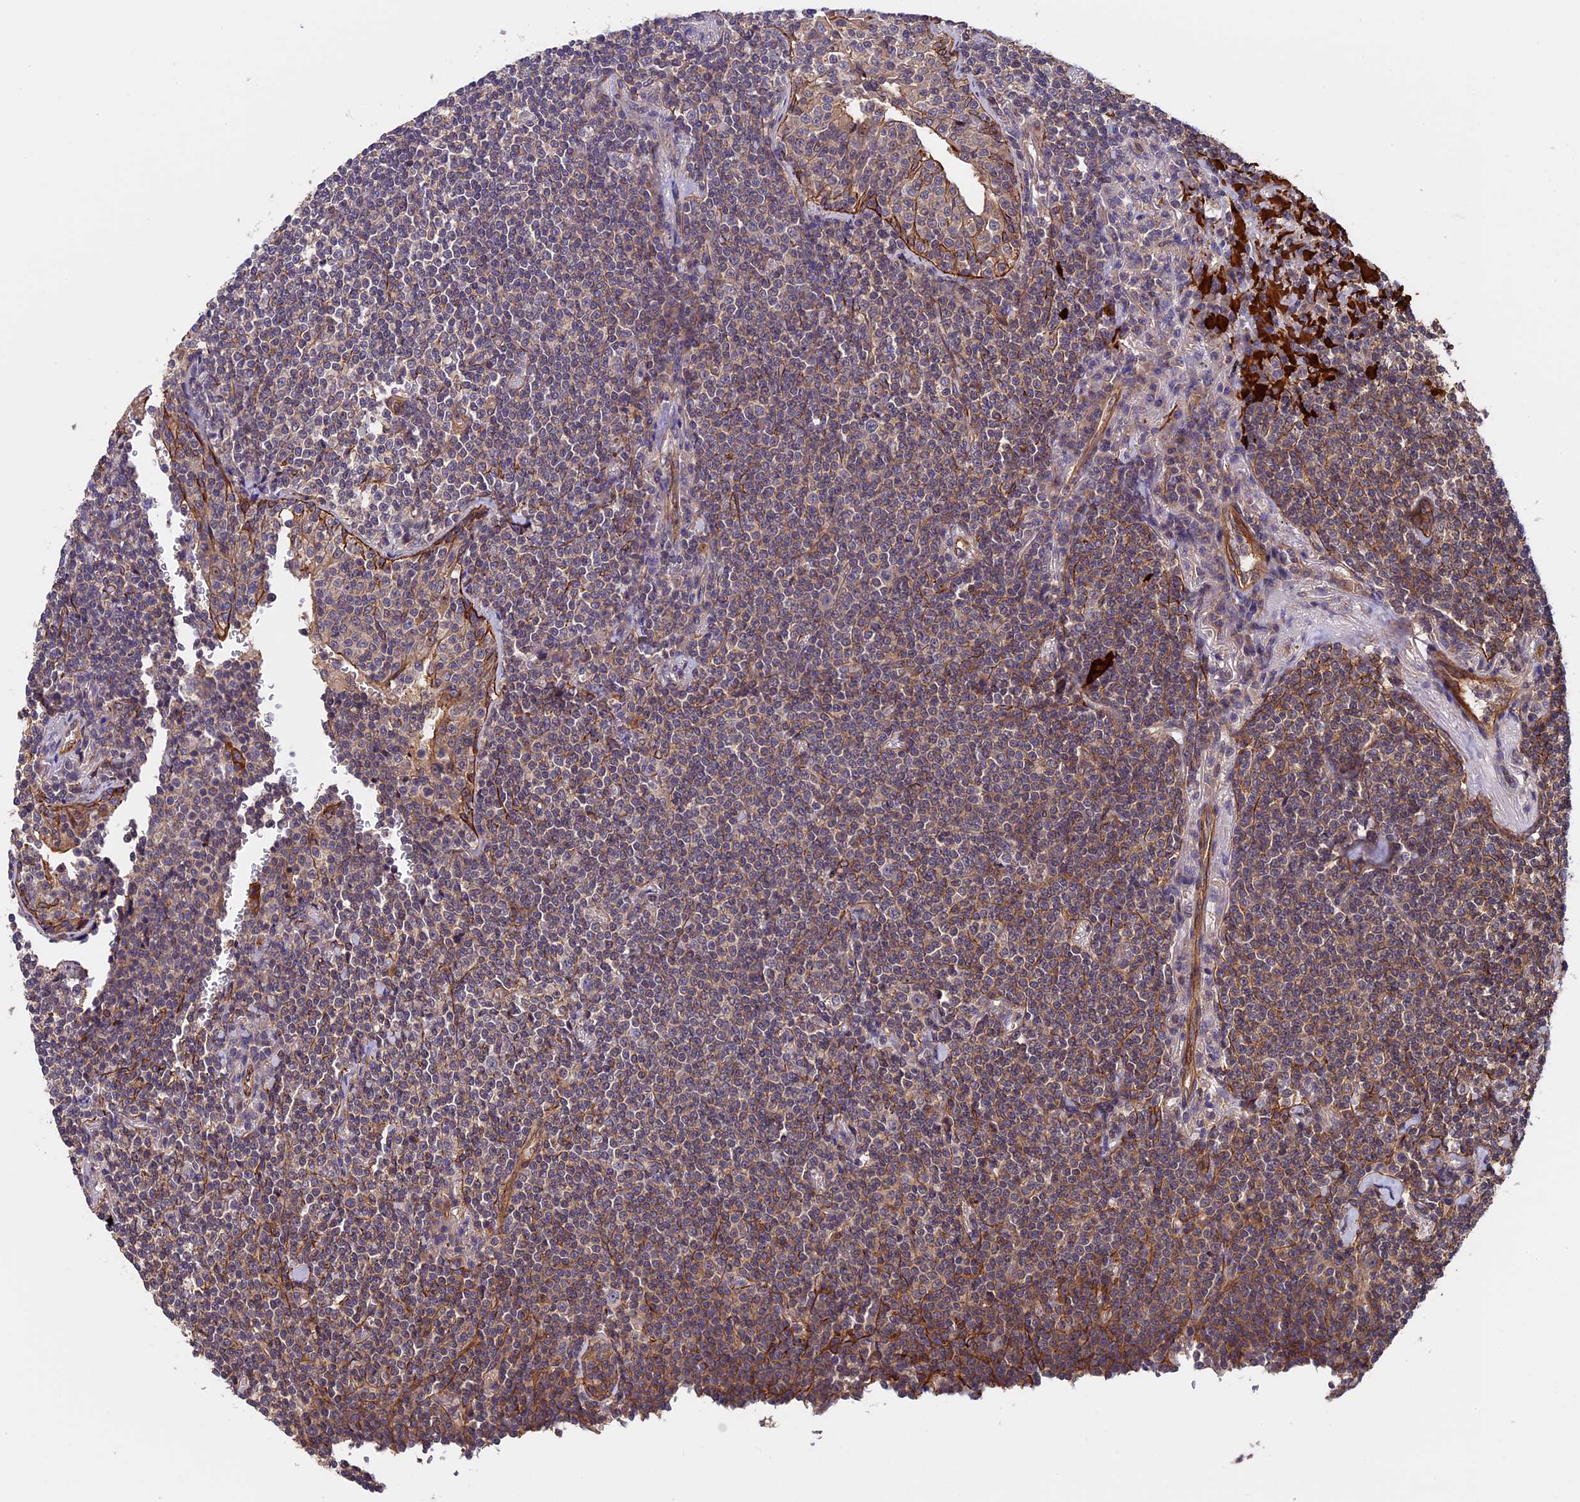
{"staining": {"intensity": "moderate", "quantity": "25%-75%", "location": "cytoplasmic/membranous"}, "tissue": "lymphoma", "cell_type": "Tumor cells", "image_type": "cancer", "snomed": [{"axis": "morphology", "description": "Malignant lymphoma, non-Hodgkin's type, Low grade"}, {"axis": "topography", "description": "Lung"}], "caption": "Immunohistochemistry (IHC) micrograph of neoplastic tissue: lymphoma stained using immunohistochemistry demonstrates medium levels of moderate protein expression localized specifically in the cytoplasmic/membranous of tumor cells, appearing as a cytoplasmic/membranous brown color.", "gene": "SLC9A5", "patient": {"sex": "female", "age": 71}}